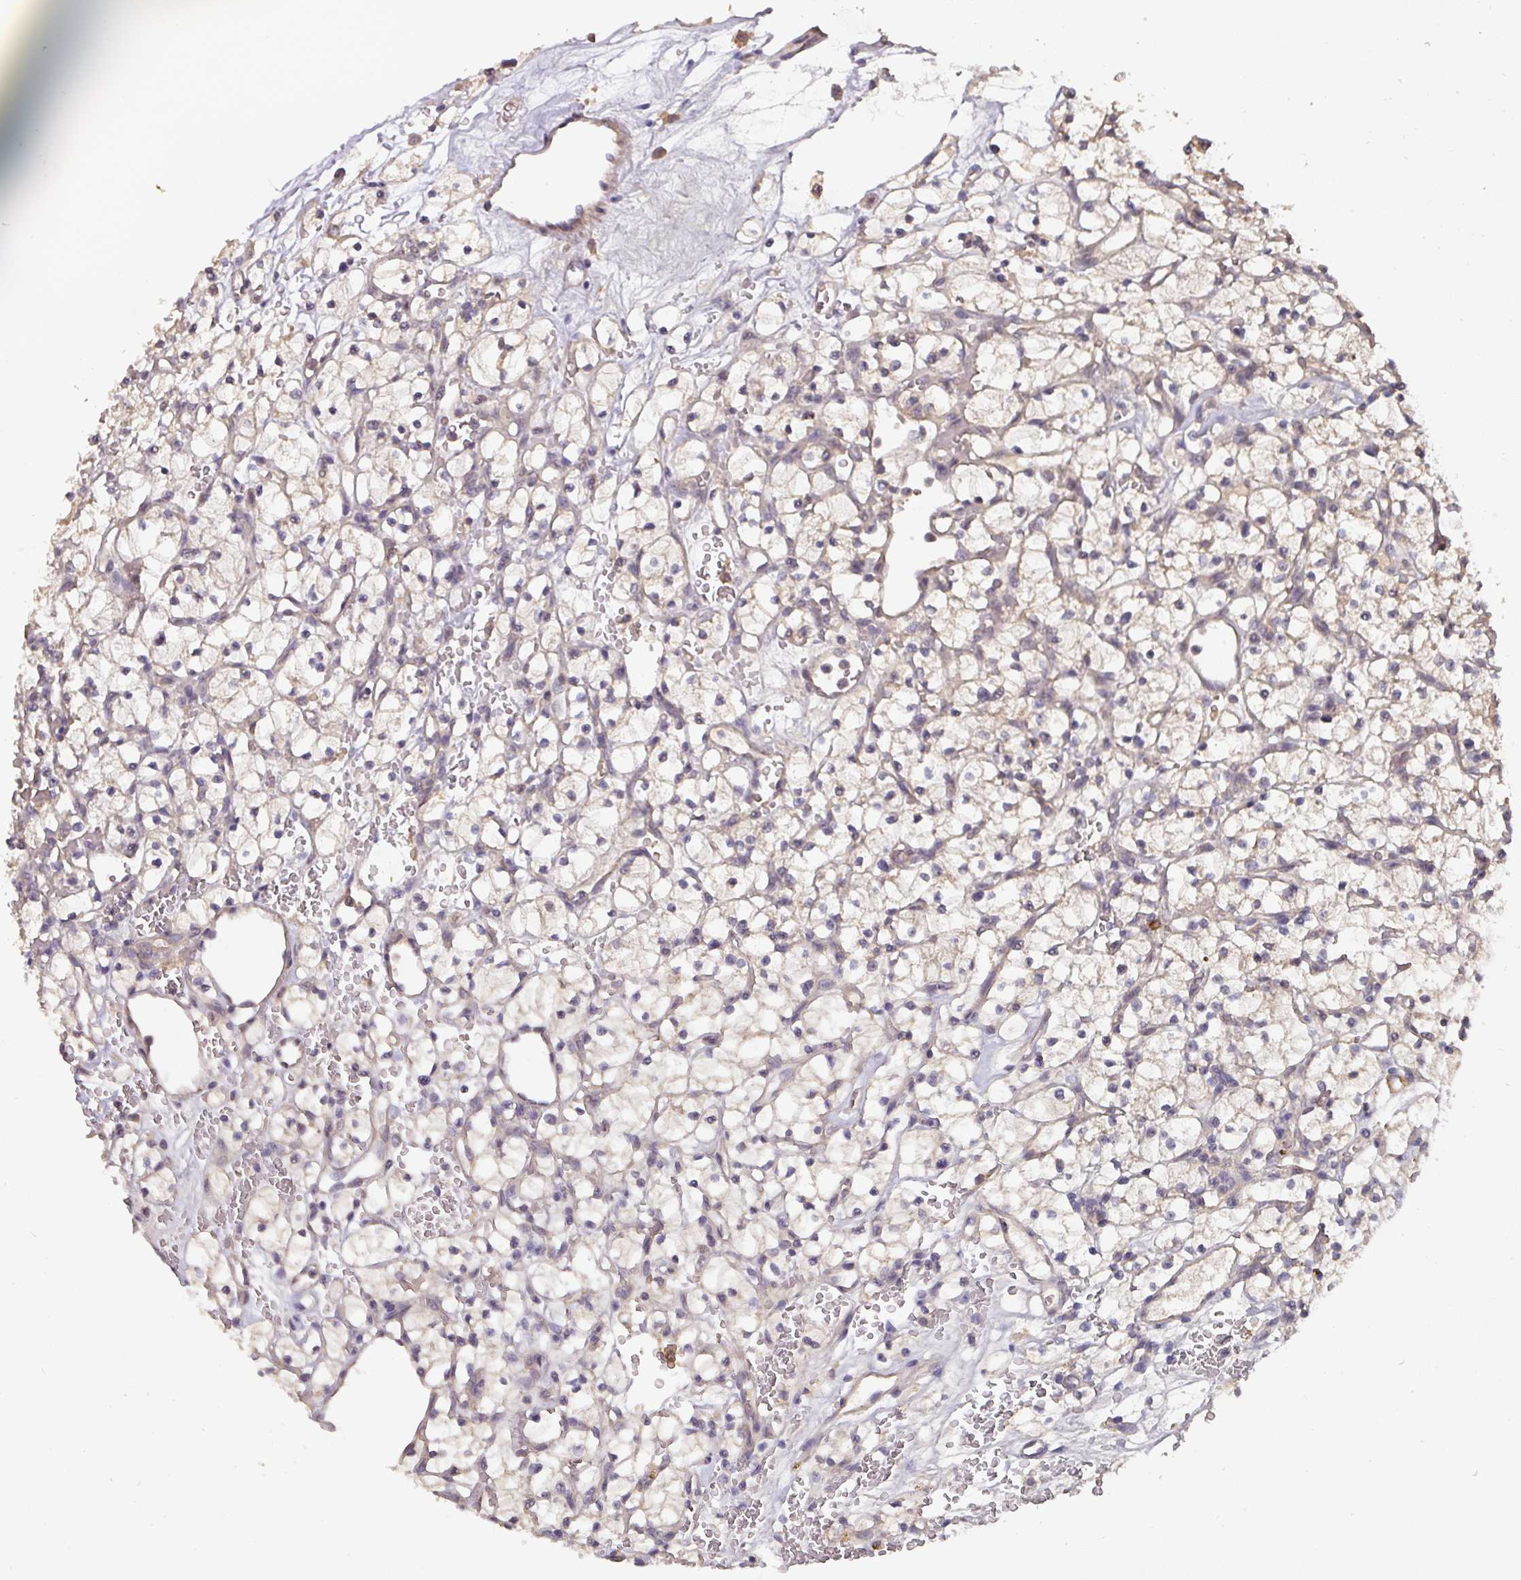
{"staining": {"intensity": "weak", "quantity": "<25%", "location": "cytoplasmic/membranous"}, "tissue": "renal cancer", "cell_type": "Tumor cells", "image_type": "cancer", "snomed": [{"axis": "morphology", "description": "Adenocarcinoma, NOS"}, {"axis": "topography", "description": "Kidney"}], "caption": "Protein analysis of renal adenocarcinoma displays no significant expression in tumor cells.", "gene": "ACVR2B", "patient": {"sex": "female", "age": 64}}